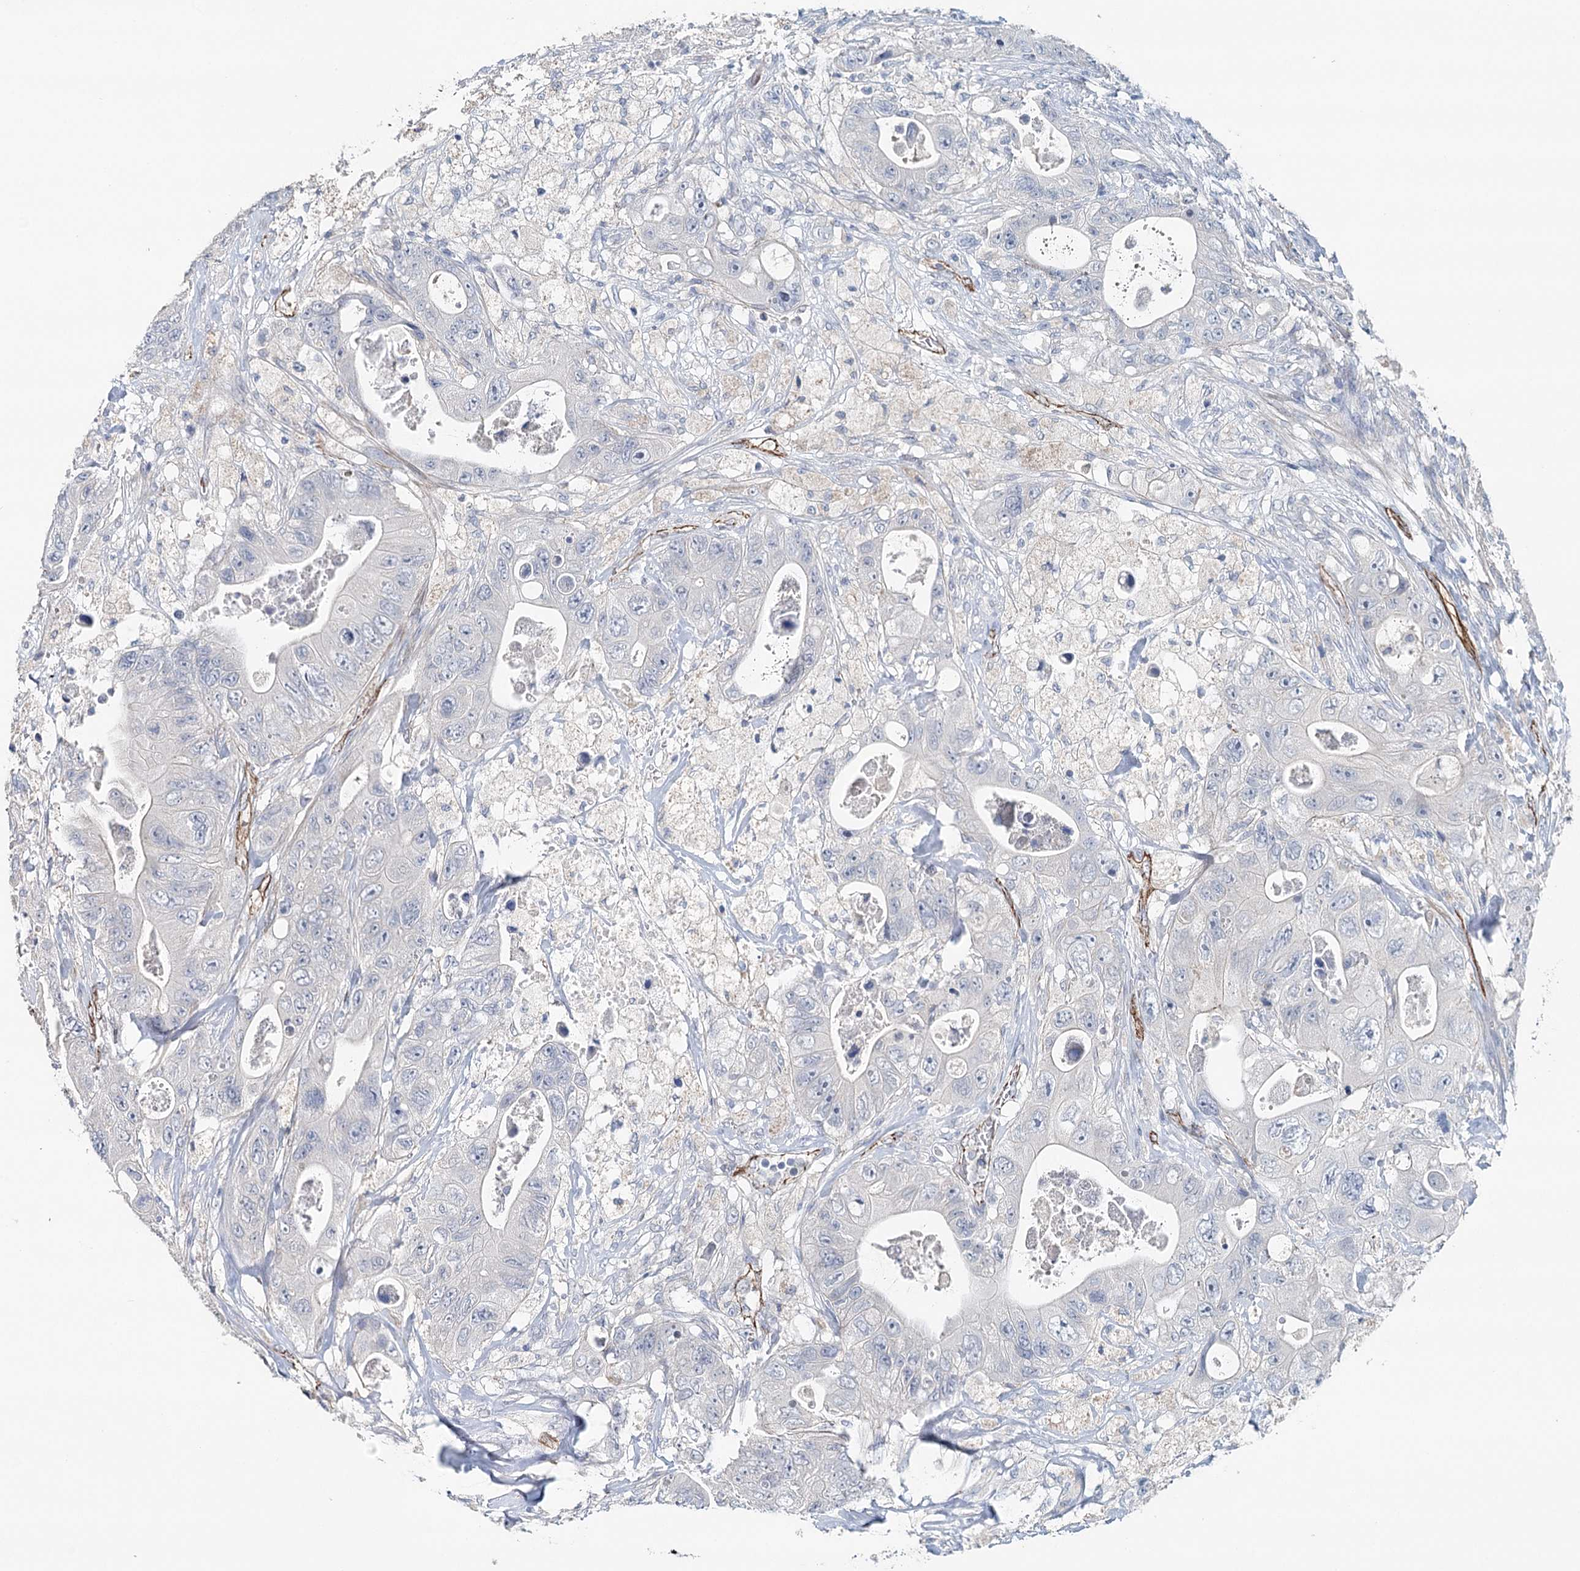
{"staining": {"intensity": "negative", "quantity": "none", "location": "none"}, "tissue": "colorectal cancer", "cell_type": "Tumor cells", "image_type": "cancer", "snomed": [{"axis": "morphology", "description": "Adenocarcinoma, NOS"}, {"axis": "topography", "description": "Colon"}], "caption": "The photomicrograph shows no staining of tumor cells in adenocarcinoma (colorectal).", "gene": "SYNPO", "patient": {"sex": "female", "age": 46}}